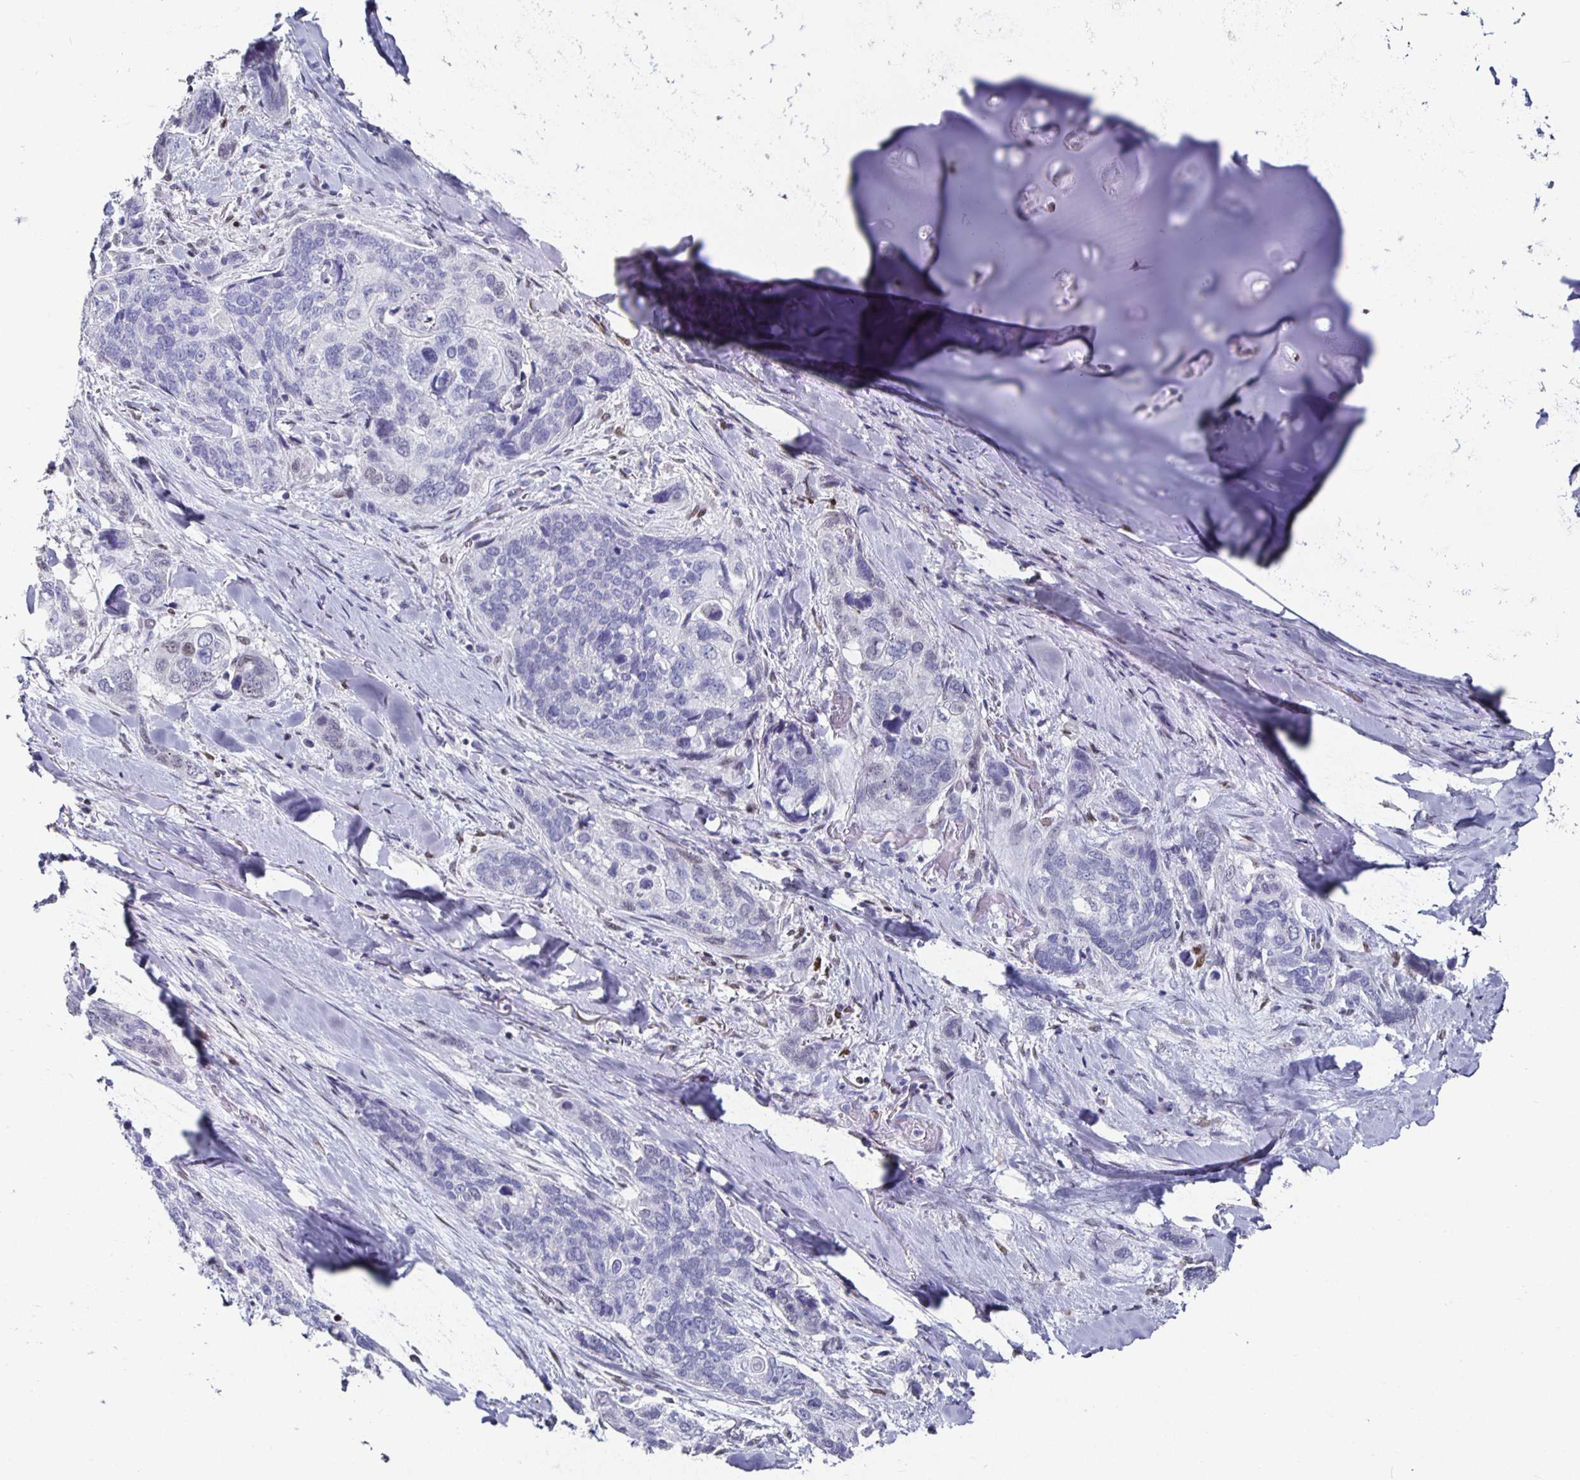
{"staining": {"intensity": "negative", "quantity": "none", "location": "none"}, "tissue": "lung cancer", "cell_type": "Tumor cells", "image_type": "cancer", "snomed": [{"axis": "morphology", "description": "Squamous cell carcinoma, NOS"}, {"axis": "morphology", "description": "Squamous cell carcinoma, metastatic, NOS"}, {"axis": "topography", "description": "Lymph node"}, {"axis": "topography", "description": "Lung"}], "caption": "Tumor cells show no significant protein expression in metastatic squamous cell carcinoma (lung).", "gene": "RUNX2", "patient": {"sex": "male", "age": 41}}